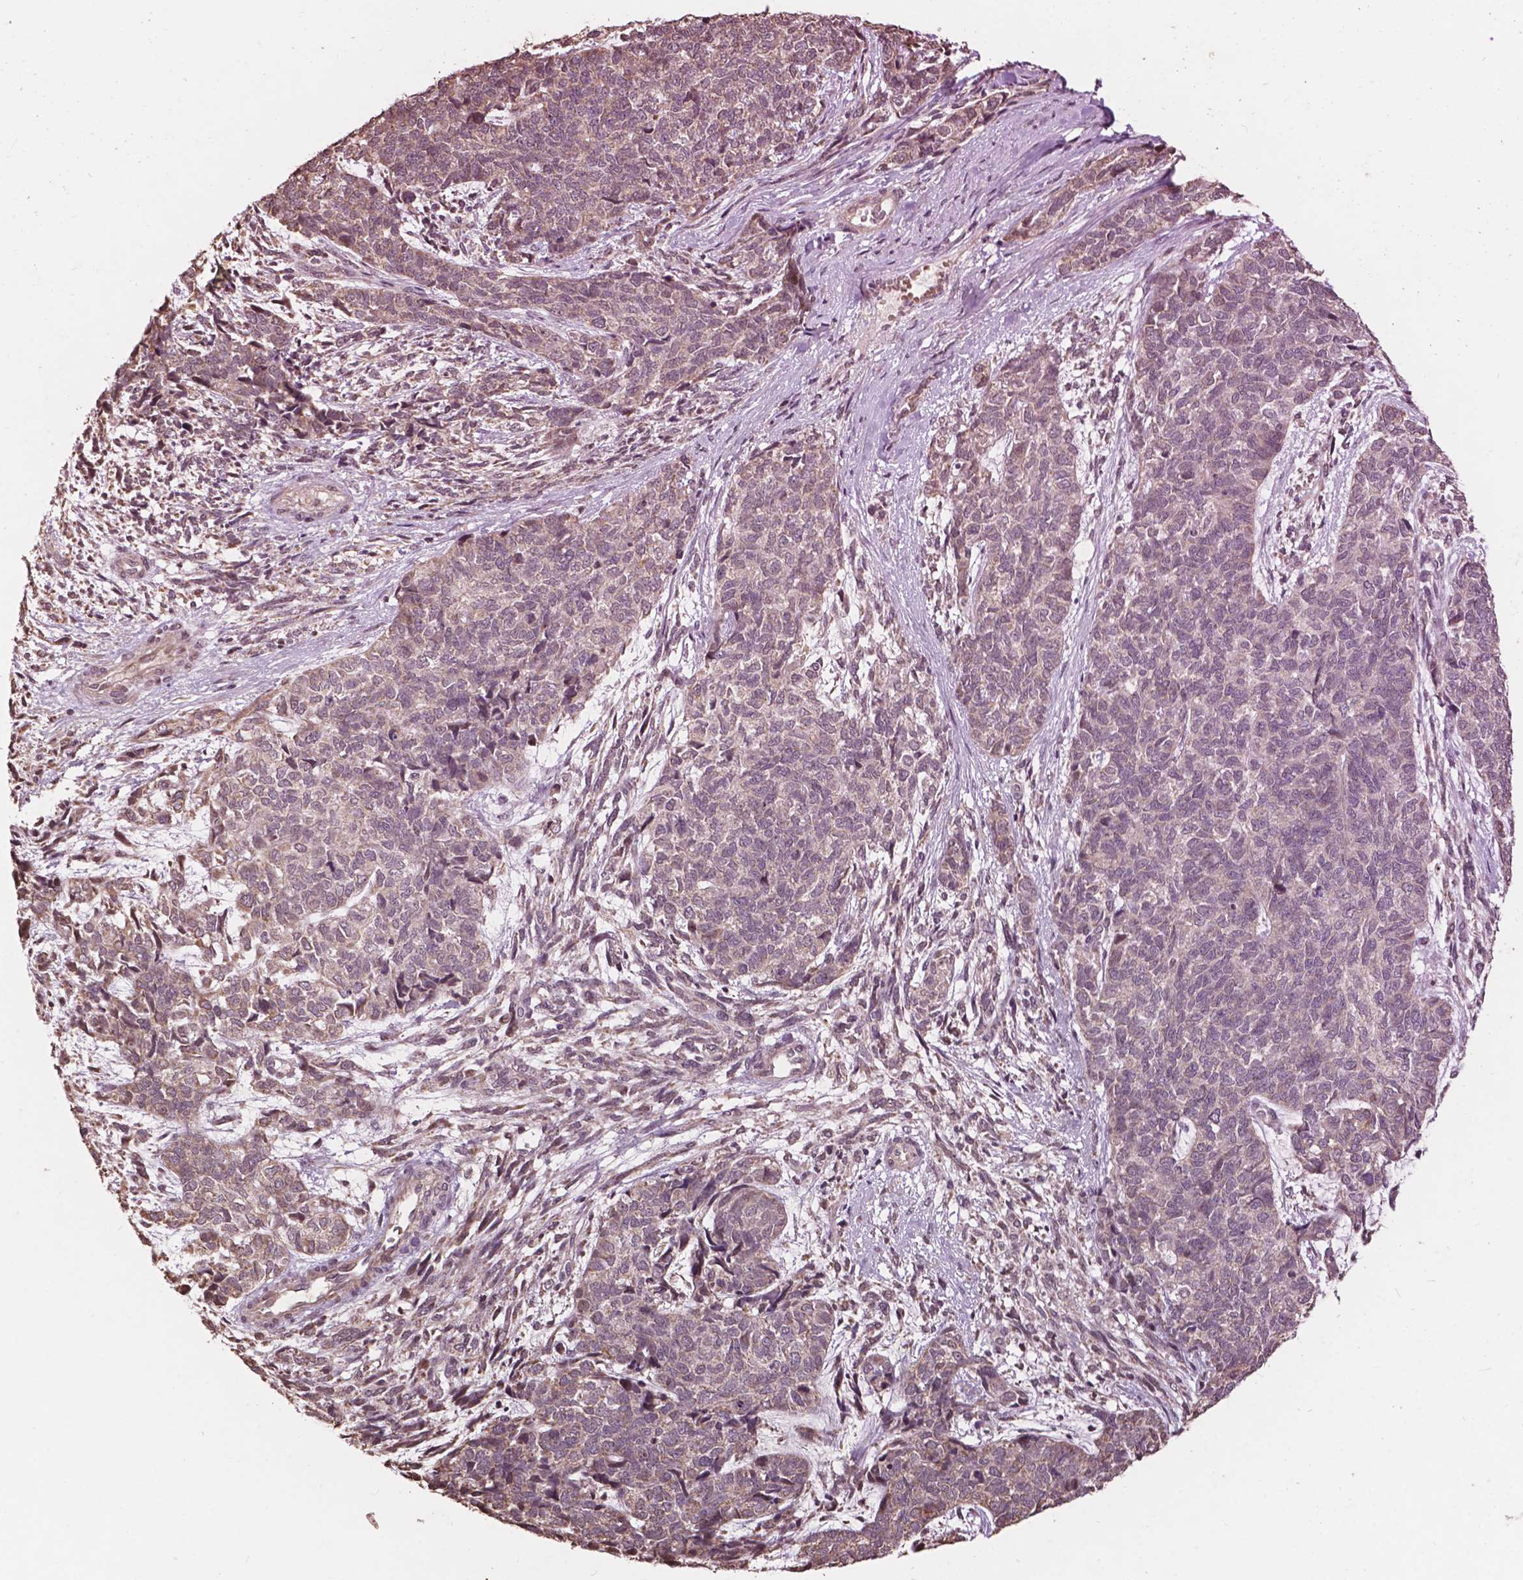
{"staining": {"intensity": "negative", "quantity": "none", "location": "none"}, "tissue": "cervical cancer", "cell_type": "Tumor cells", "image_type": "cancer", "snomed": [{"axis": "morphology", "description": "Squamous cell carcinoma, NOS"}, {"axis": "topography", "description": "Cervix"}], "caption": "IHC photomicrograph of squamous cell carcinoma (cervical) stained for a protein (brown), which reveals no expression in tumor cells.", "gene": "GLRA2", "patient": {"sex": "female", "age": 63}}